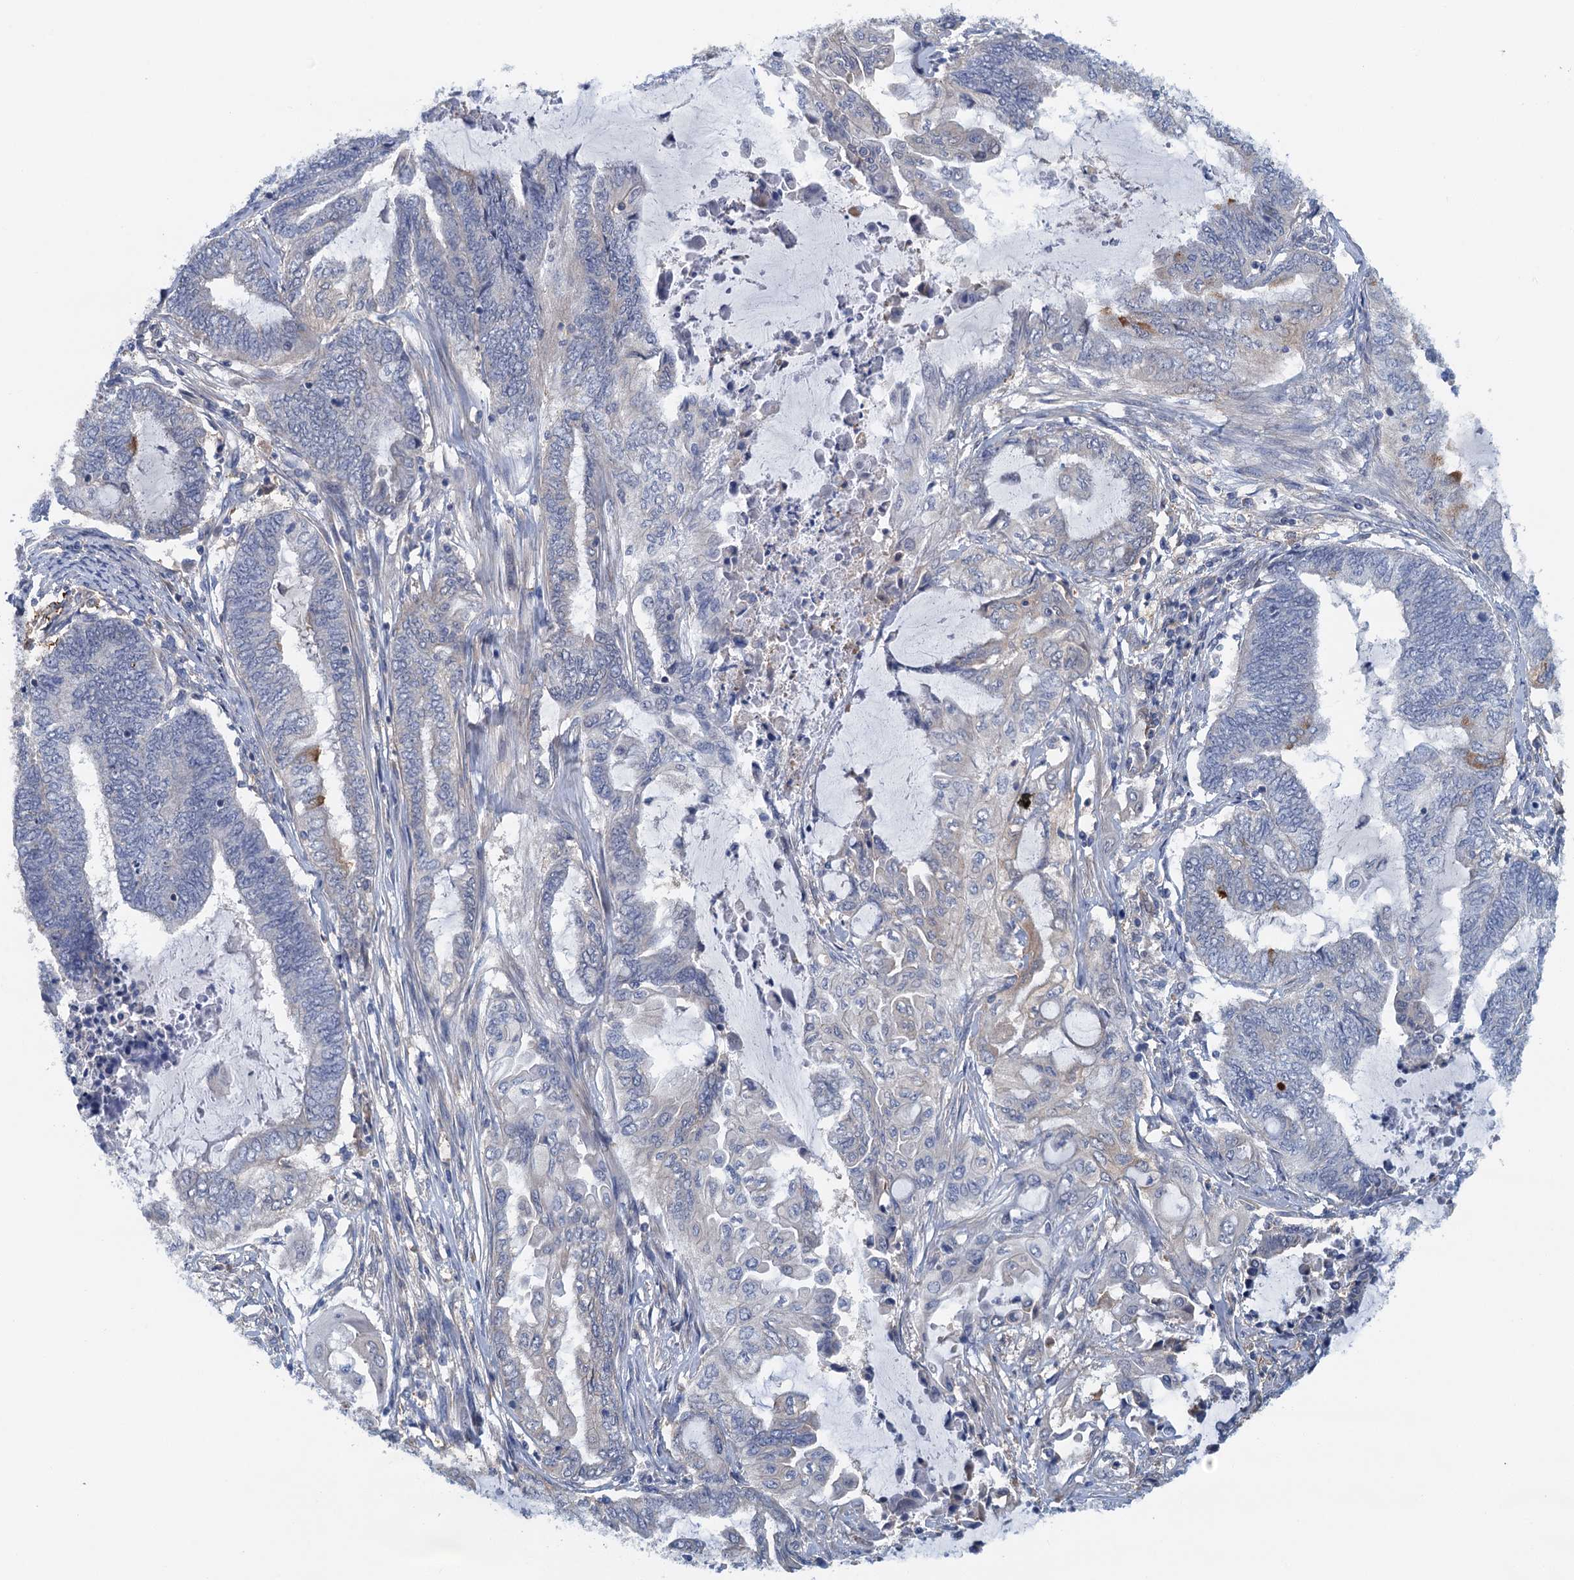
{"staining": {"intensity": "negative", "quantity": "none", "location": "none"}, "tissue": "endometrial cancer", "cell_type": "Tumor cells", "image_type": "cancer", "snomed": [{"axis": "morphology", "description": "Adenocarcinoma, NOS"}, {"axis": "topography", "description": "Uterus"}, {"axis": "topography", "description": "Endometrium"}], "caption": "Histopathology image shows no protein staining in tumor cells of endometrial cancer (adenocarcinoma) tissue. The staining was performed using DAB (3,3'-diaminobenzidine) to visualize the protein expression in brown, while the nuclei were stained in blue with hematoxylin (Magnification: 20x).", "gene": "RSAD2", "patient": {"sex": "female", "age": 70}}